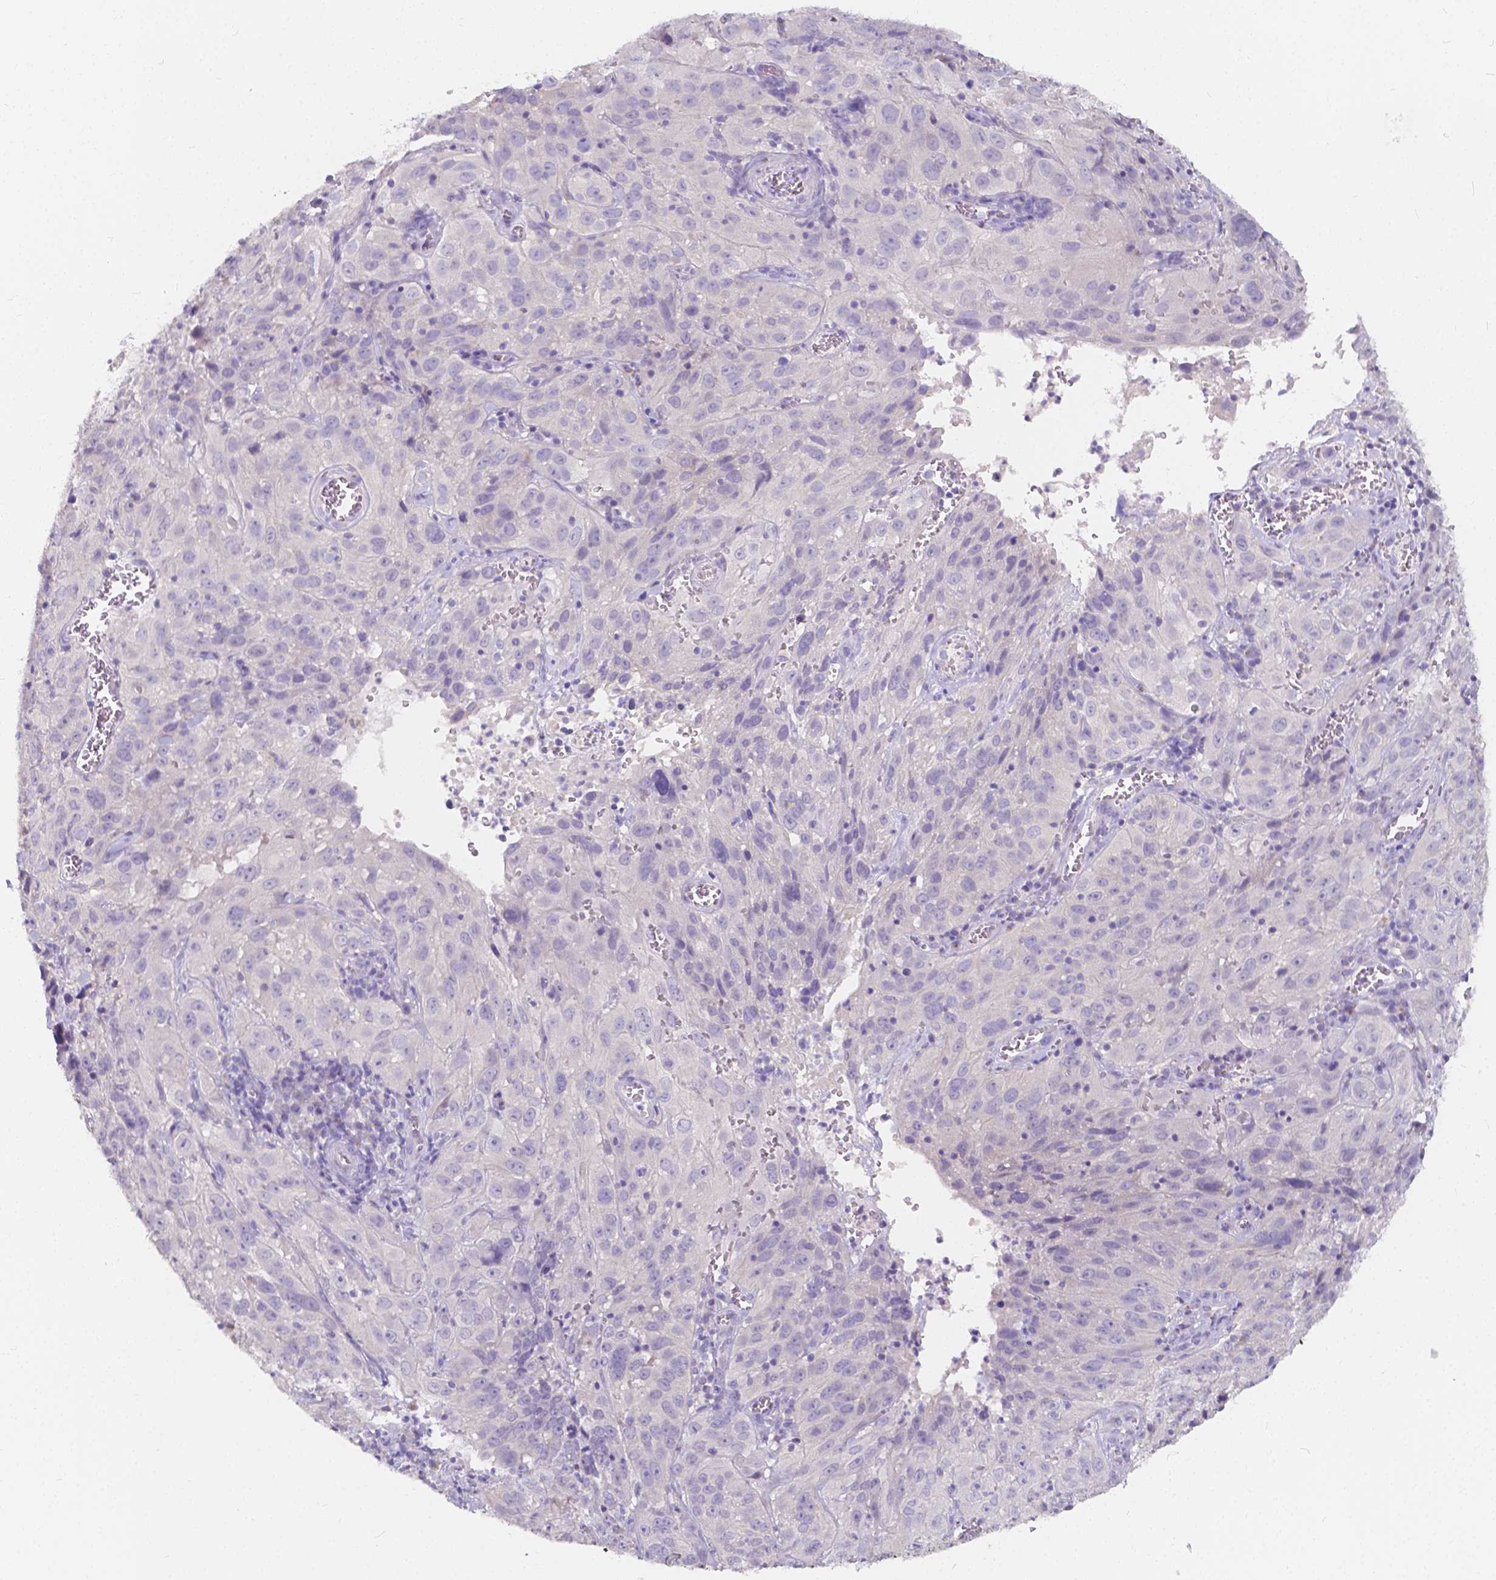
{"staining": {"intensity": "negative", "quantity": "none", "location": "none"}, "tissue": "cervical cancer", "cell_type": "Tumor cells", "image_type": "cancer", "snomed": [{"axis": "morphology", "description": "Squamous cell carcinoma, NOS"}, {"axis": "topography", "description": "Cervix"}], "caption": "Immunohistochemistry image of neoplastic tissue: human squamous cell carcinoma (cervical) stained with DAB exhibits no significant protein positivity in tumor cells.", "gene": "RNF186", "patient": {"sex": "female", "age": 32}}